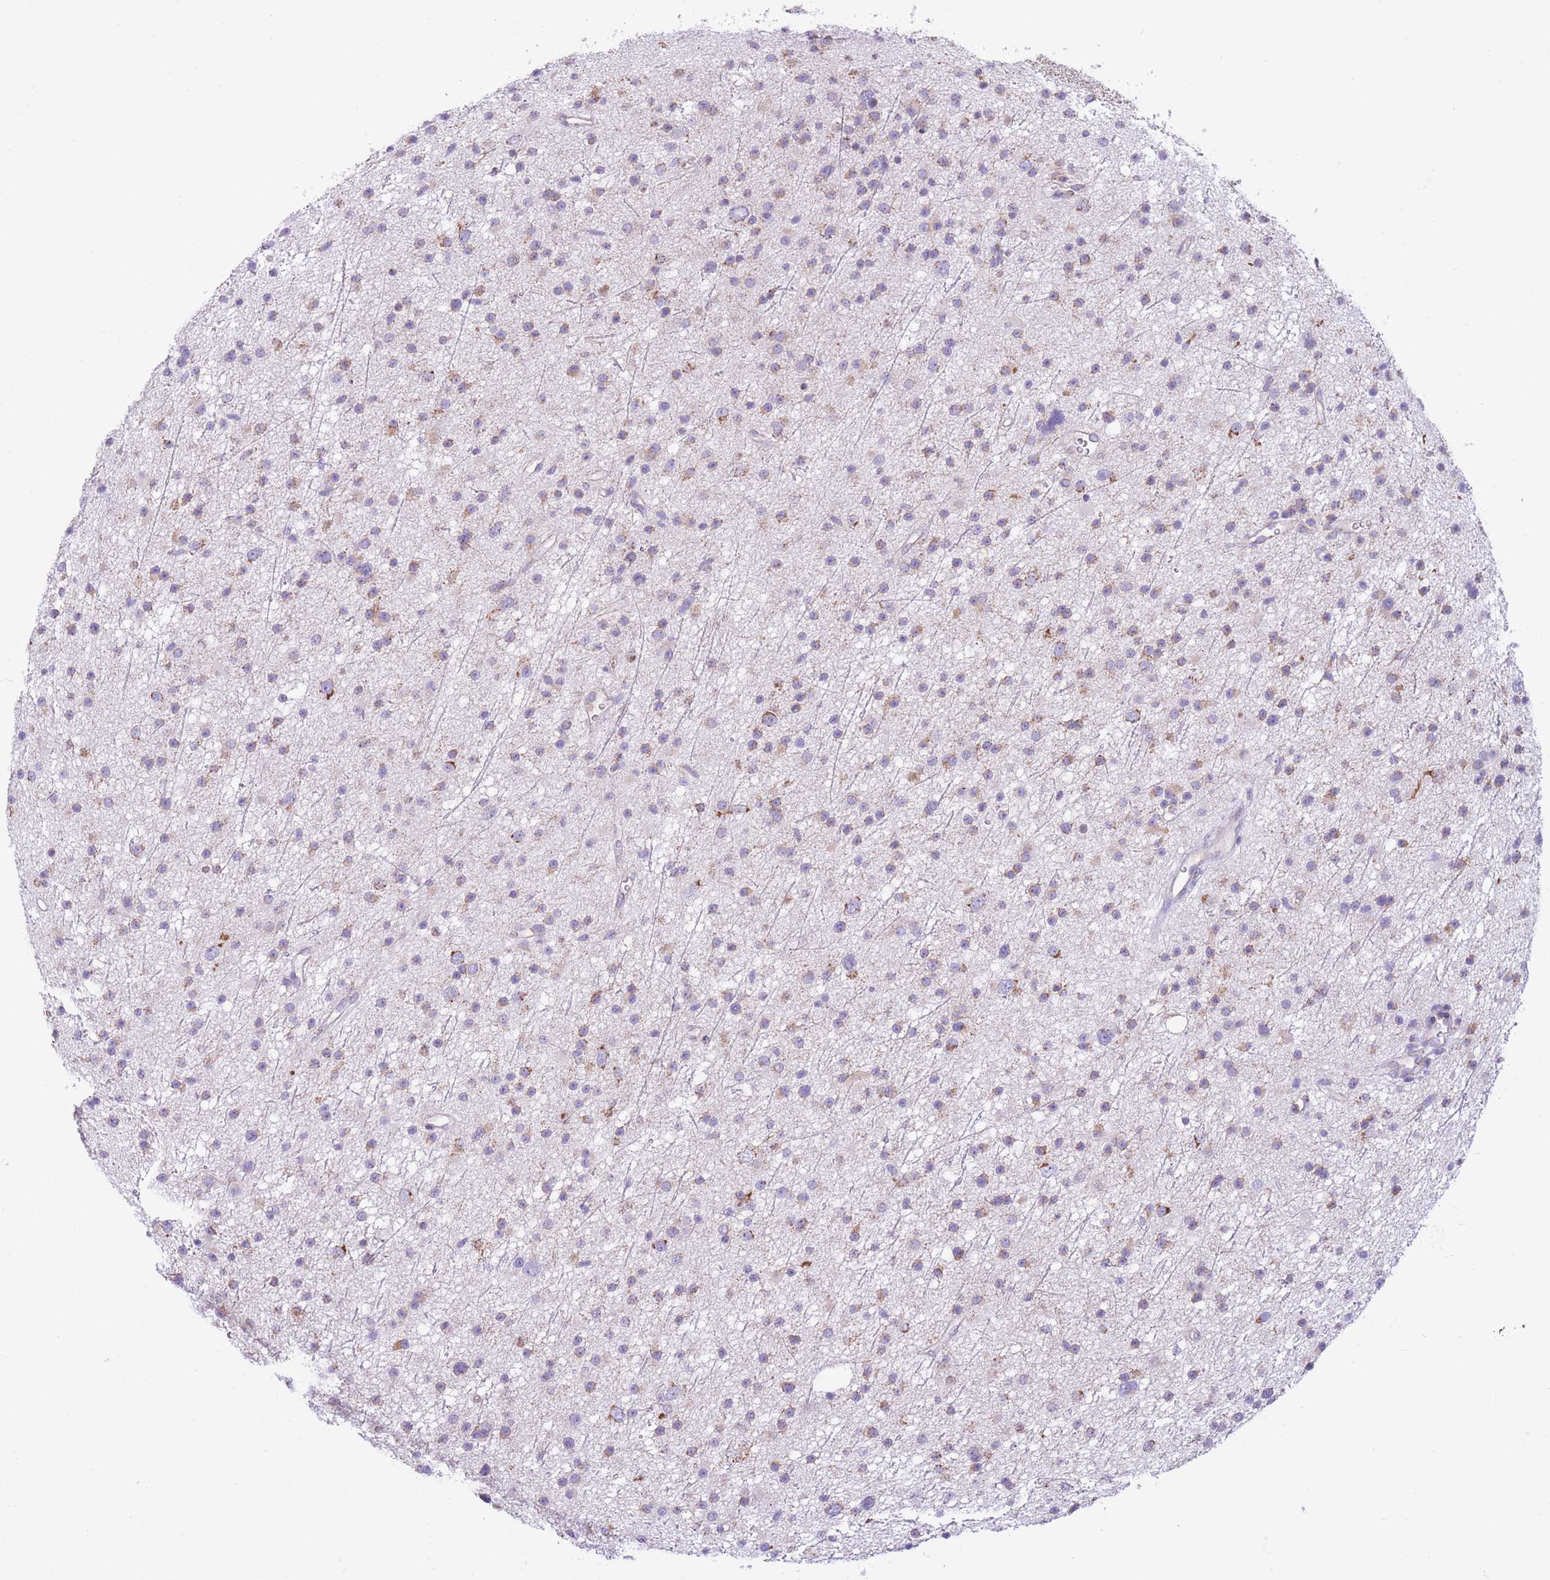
{"staining": {"intensity": "moderate", "quantity": "<25%", "location": "cytoplasmic/membranous"}, "tissue": "glioma", "cell_type": "Tumor cells", "image_type": "cancer", "snomed": [{"axis": "morphology", "description": "Glioma, malignant, Low grade"}, {"axis": "topography", "description": "Cerebral cortex"}], "caption": "DAB immunohistochemical staining of human glioma exhibits moderate cytoplasmic/membranous protein staining in about <25% of tumor cells.", "gene": "PDHA1", "patient": {"sex": "female", "age": 39}}